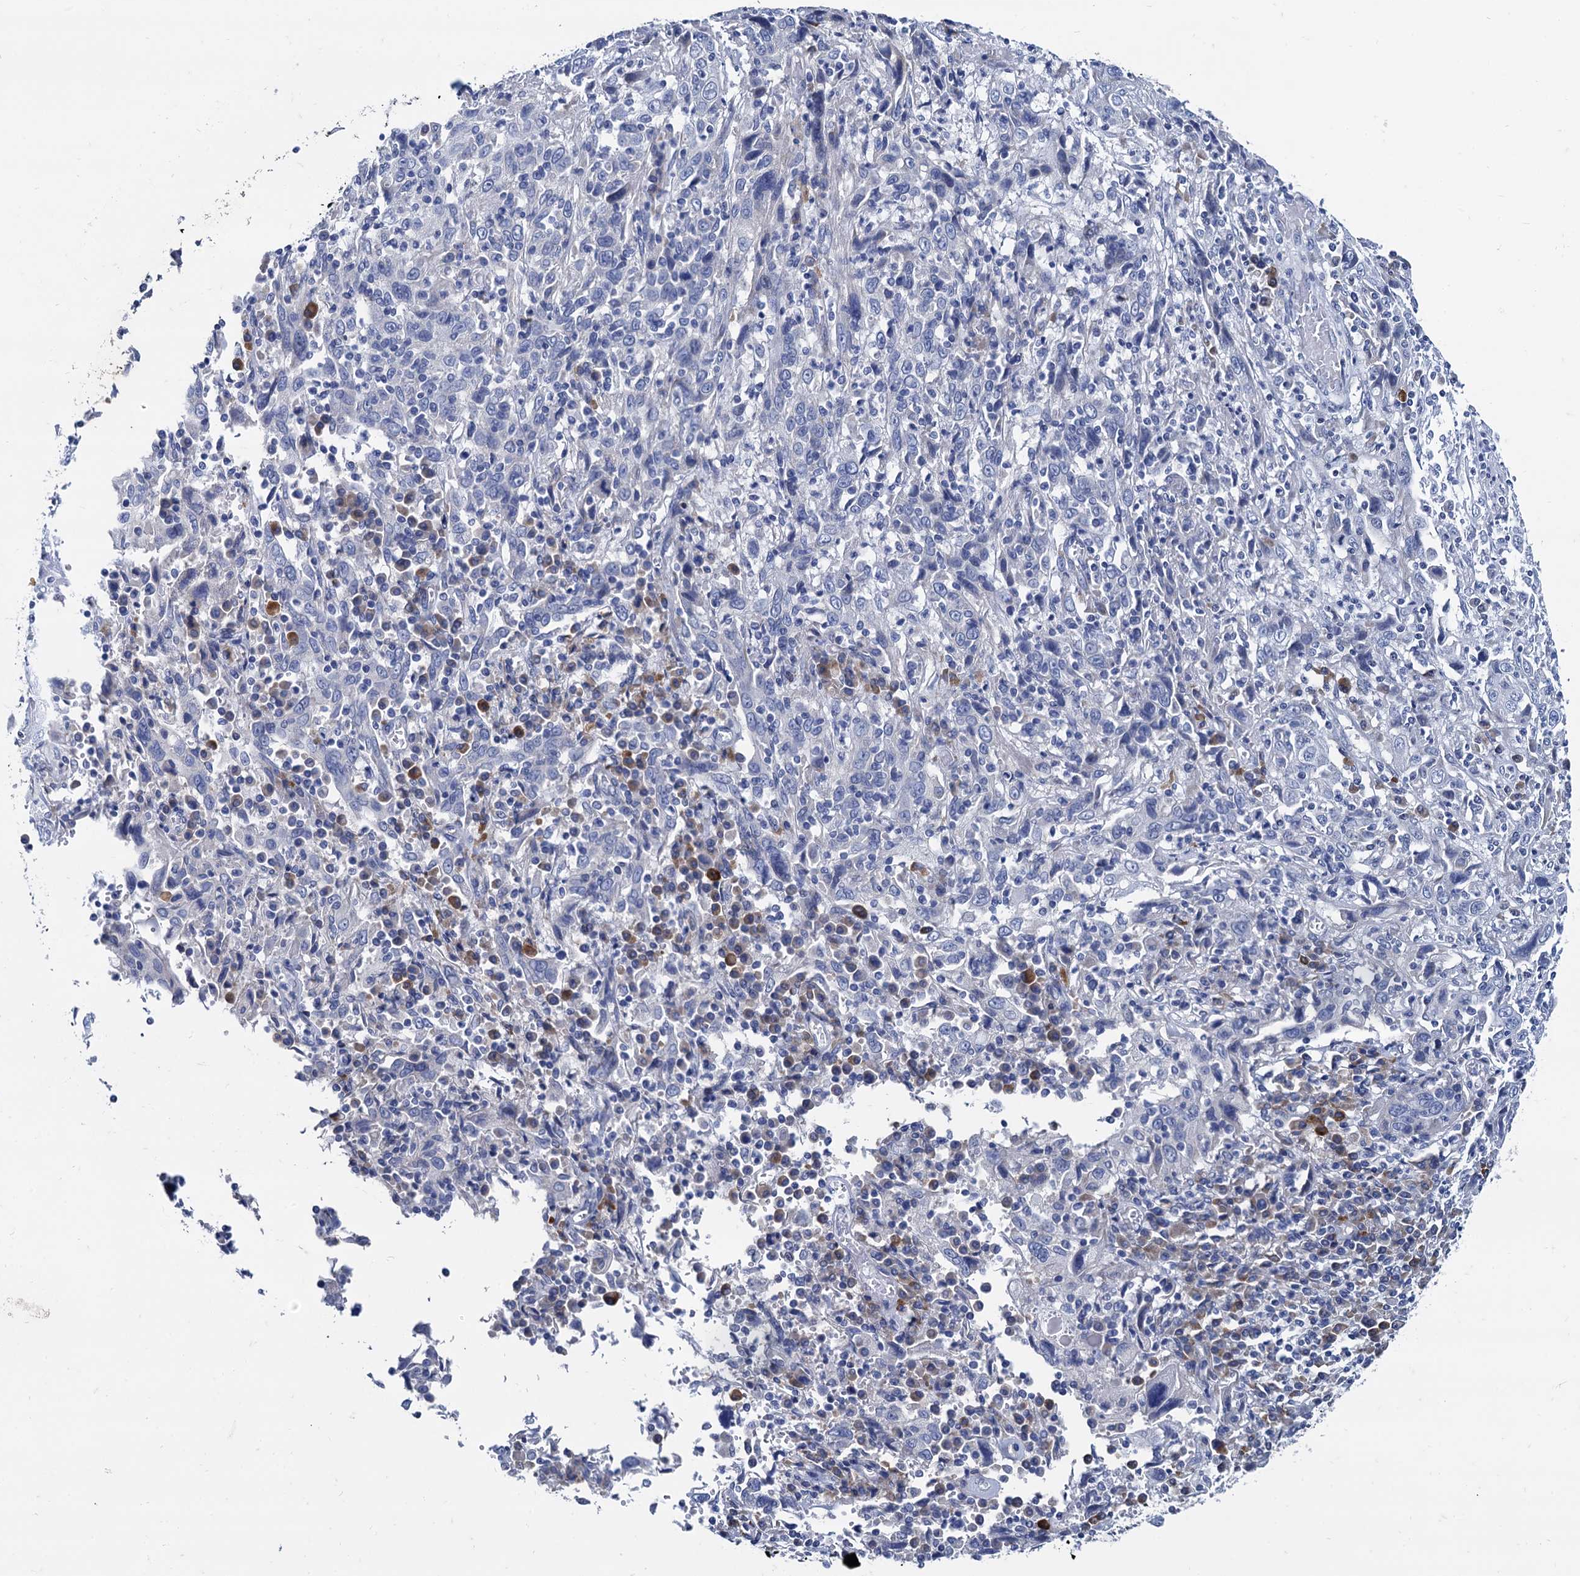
{"staining": {"intensity": "negative", "quantity": "none", "location": "none"}, "tissue": "cervical cancer", "cell_type": "Tumor cells", "image_type": "cancer", "snomed": [{"axis": "morphology", "description": "Squamous cell carcinoma, NOS"}, {"axis": "topography", "description": "Cervix"}], "caption": "A high-resolution histopathology image shows immunohistochemistry staining of cervical squamous cell carcinoma, which shows no significant staining in tumor cells.", "gene": "FOXR2", "patient": {"sex": "female", "age": 46}}